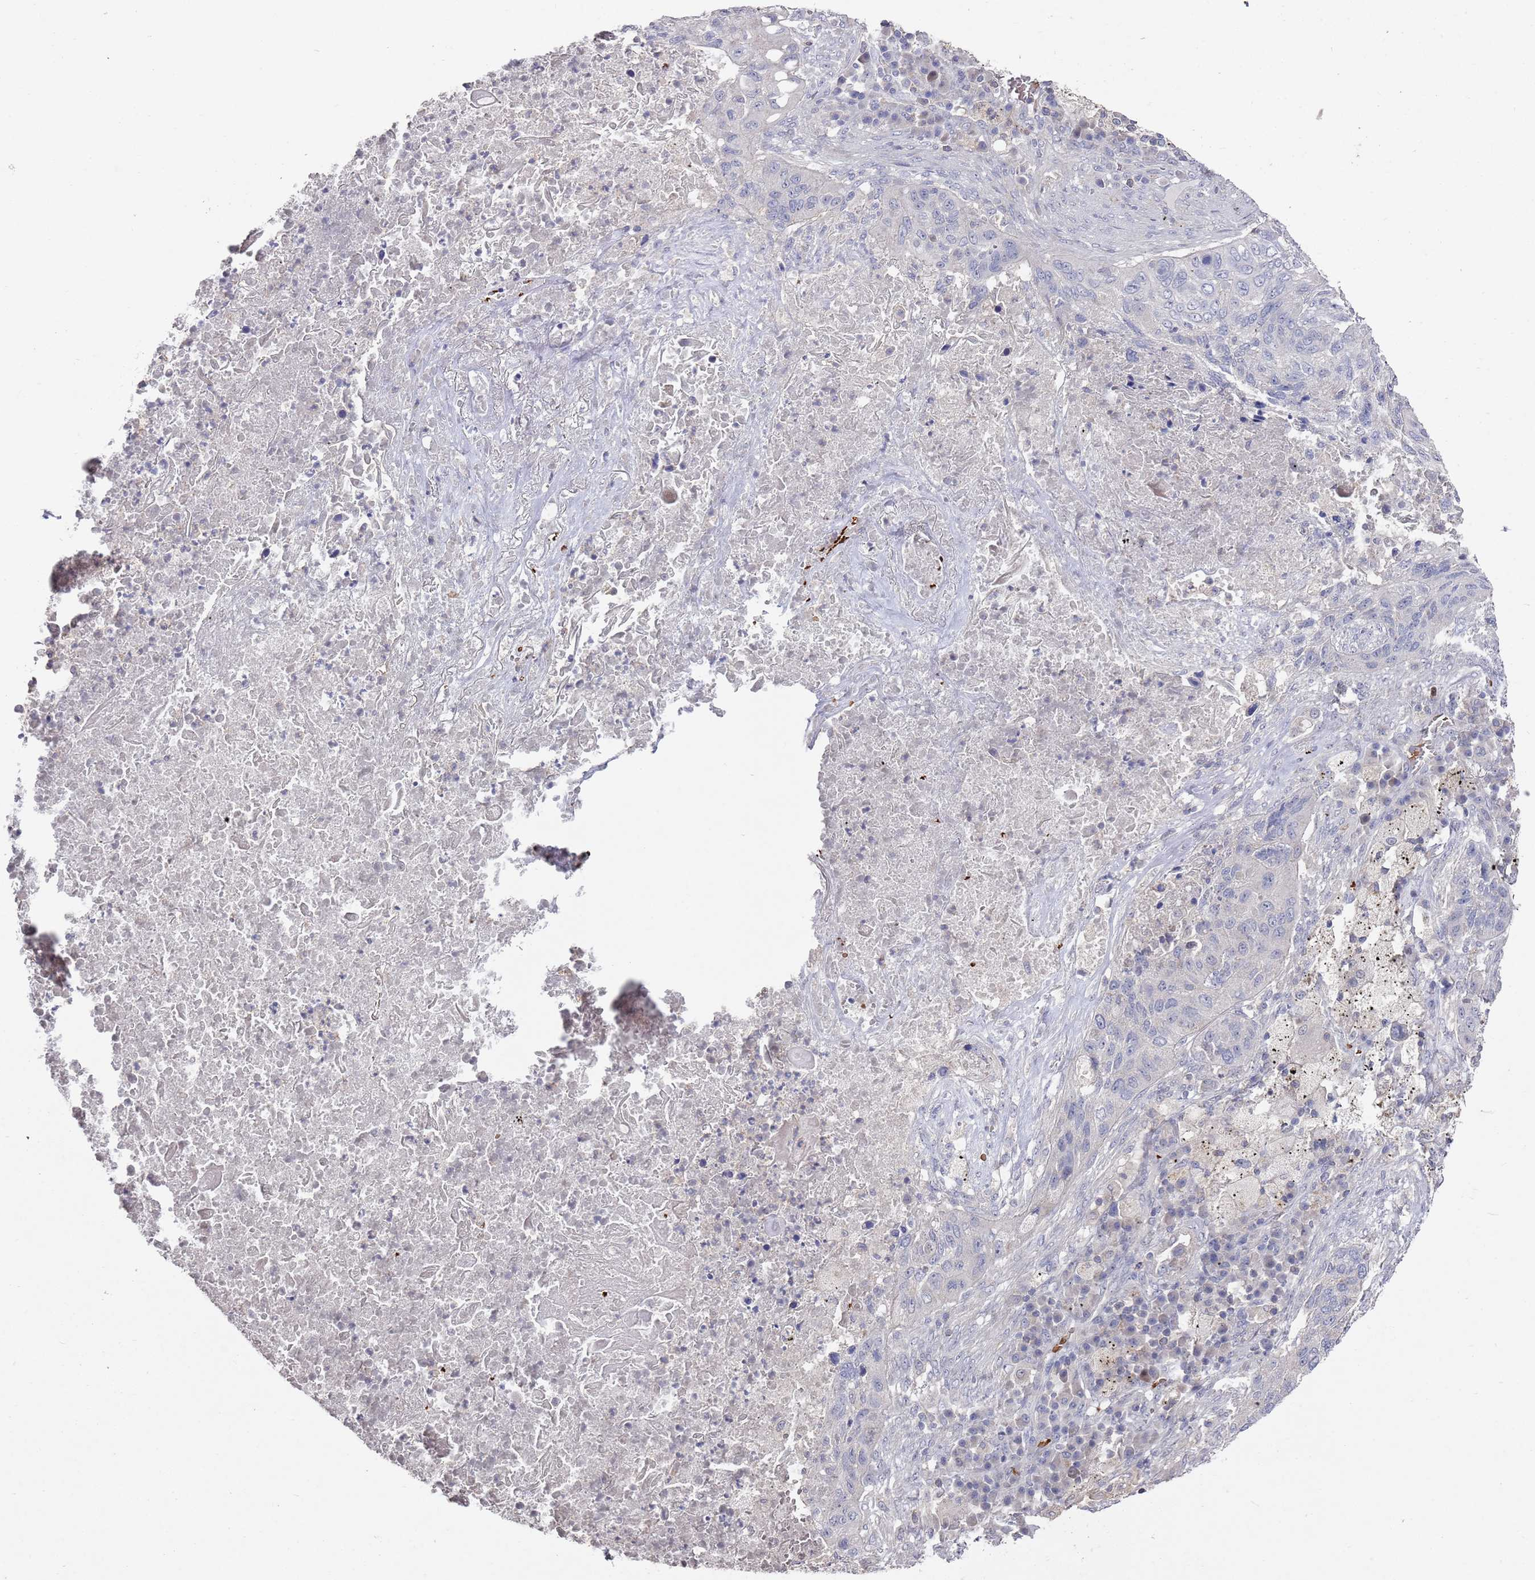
{"staining": {"intensity": "negative", "quantity": "none", "location": "none"}, "tissue": "lung cancer", "cell_type": "Tumor cells", "image_type": "cancer", "snomed": [{"axis": "morphology", "description": "Squamous cell carcinoma, NOS"}, {"axis": "topography", "description": "Lung"}], "caption": "This is an IHC image of human squamous cell carcinoma (lung). There is no expression in tumor cells.", "gene": "LACC1", "patient": {"sex": "female", "age": 63}}